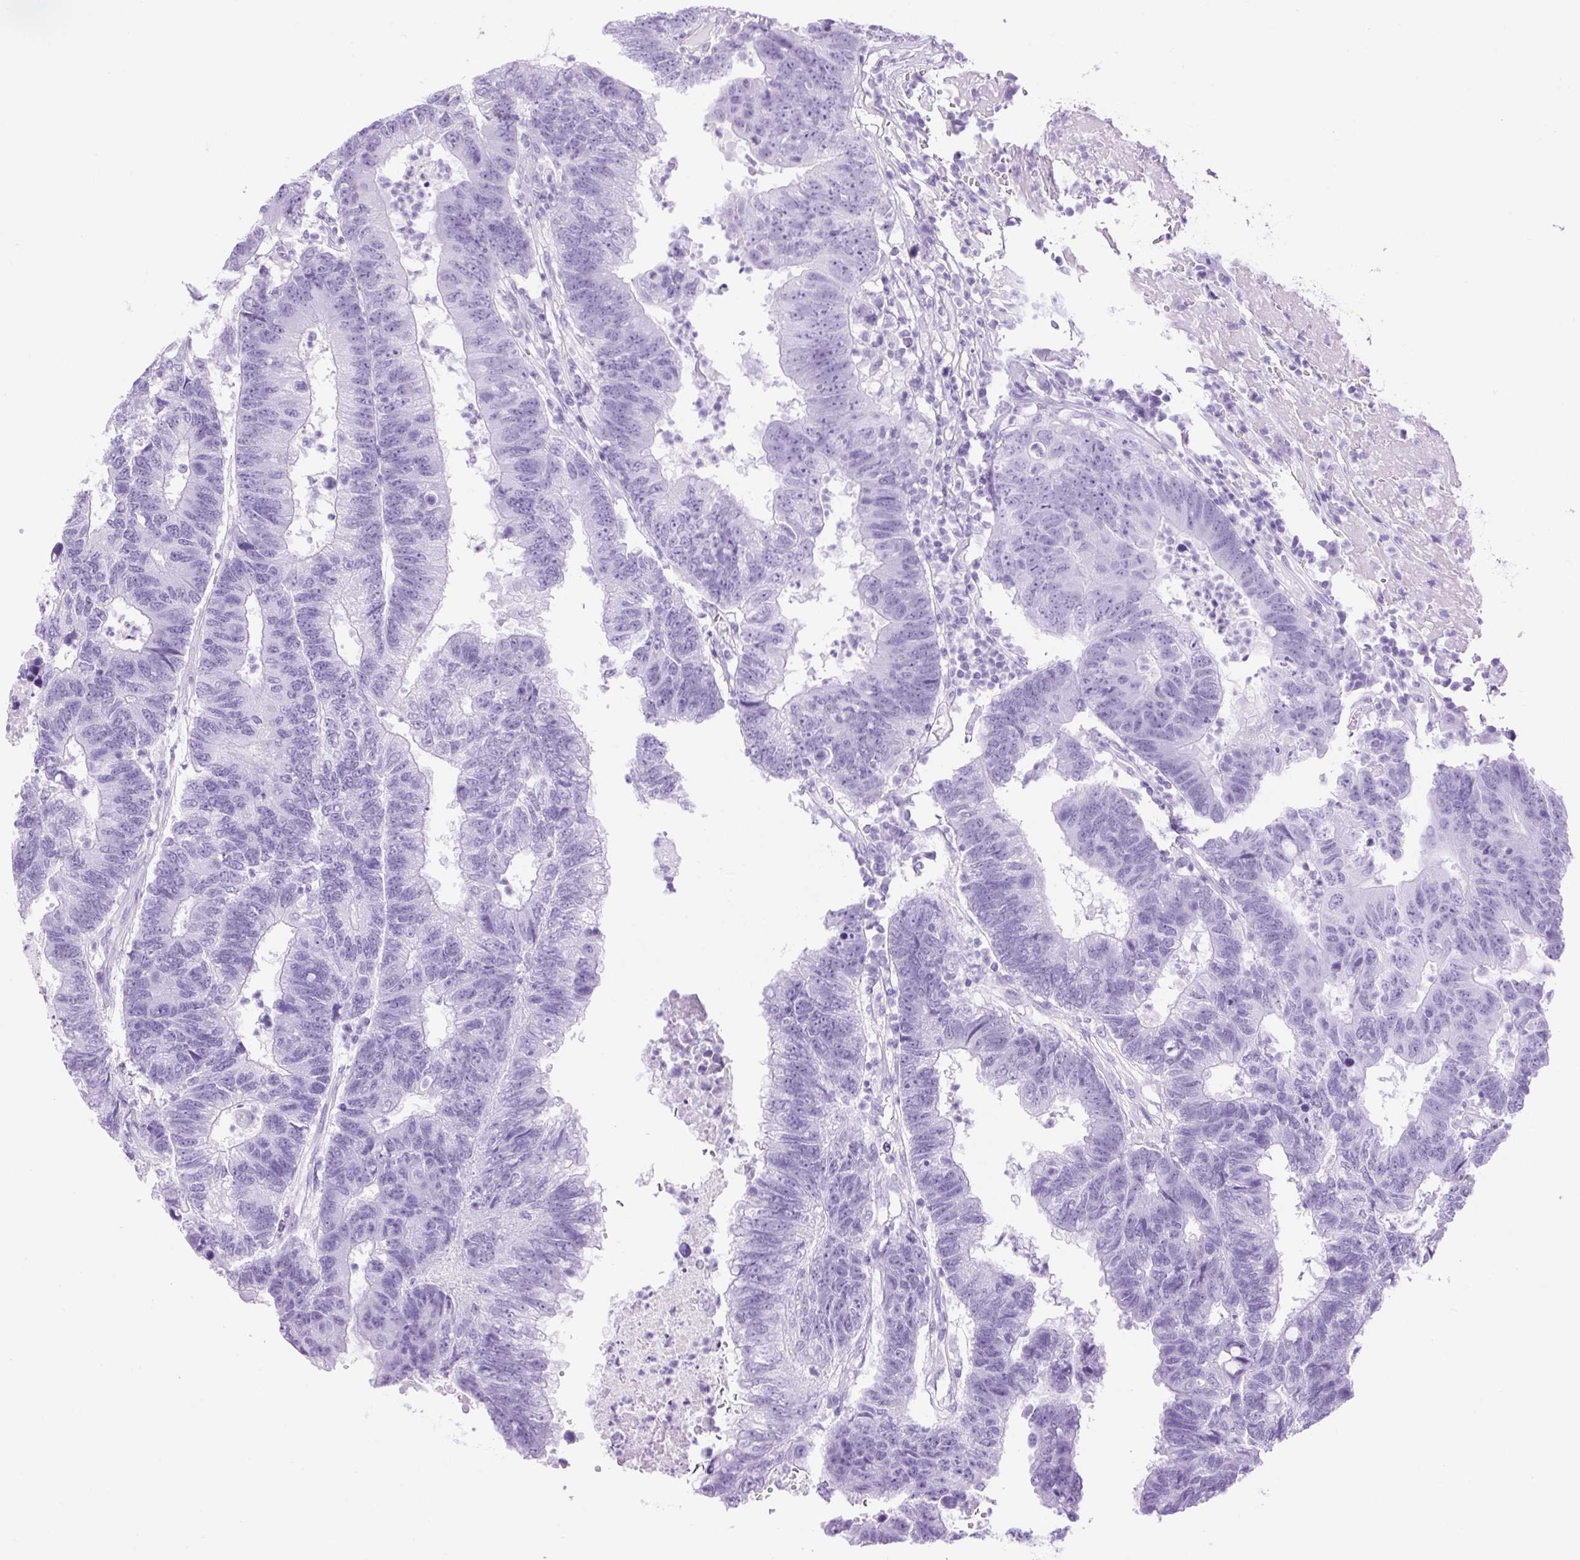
{"staining": {"intensity": "negative", "quantity": "none", "location": "none"}, "tissue": "colorectal cancer", "cell_type": "Tumor cells", "image_type": "cancer", "snomed": [{"axis": "morphology", "description": "Adenocarcinoma, NOS"}, {"axis": "topography", "description": "Colon"}], "caption": "Immunohistochemical staining of human colorectal adenocarcinoma demonstrates no significant staining in tumor cells.", "gene": "VWA7", "patient": {"sex": "female", "age": 48}}